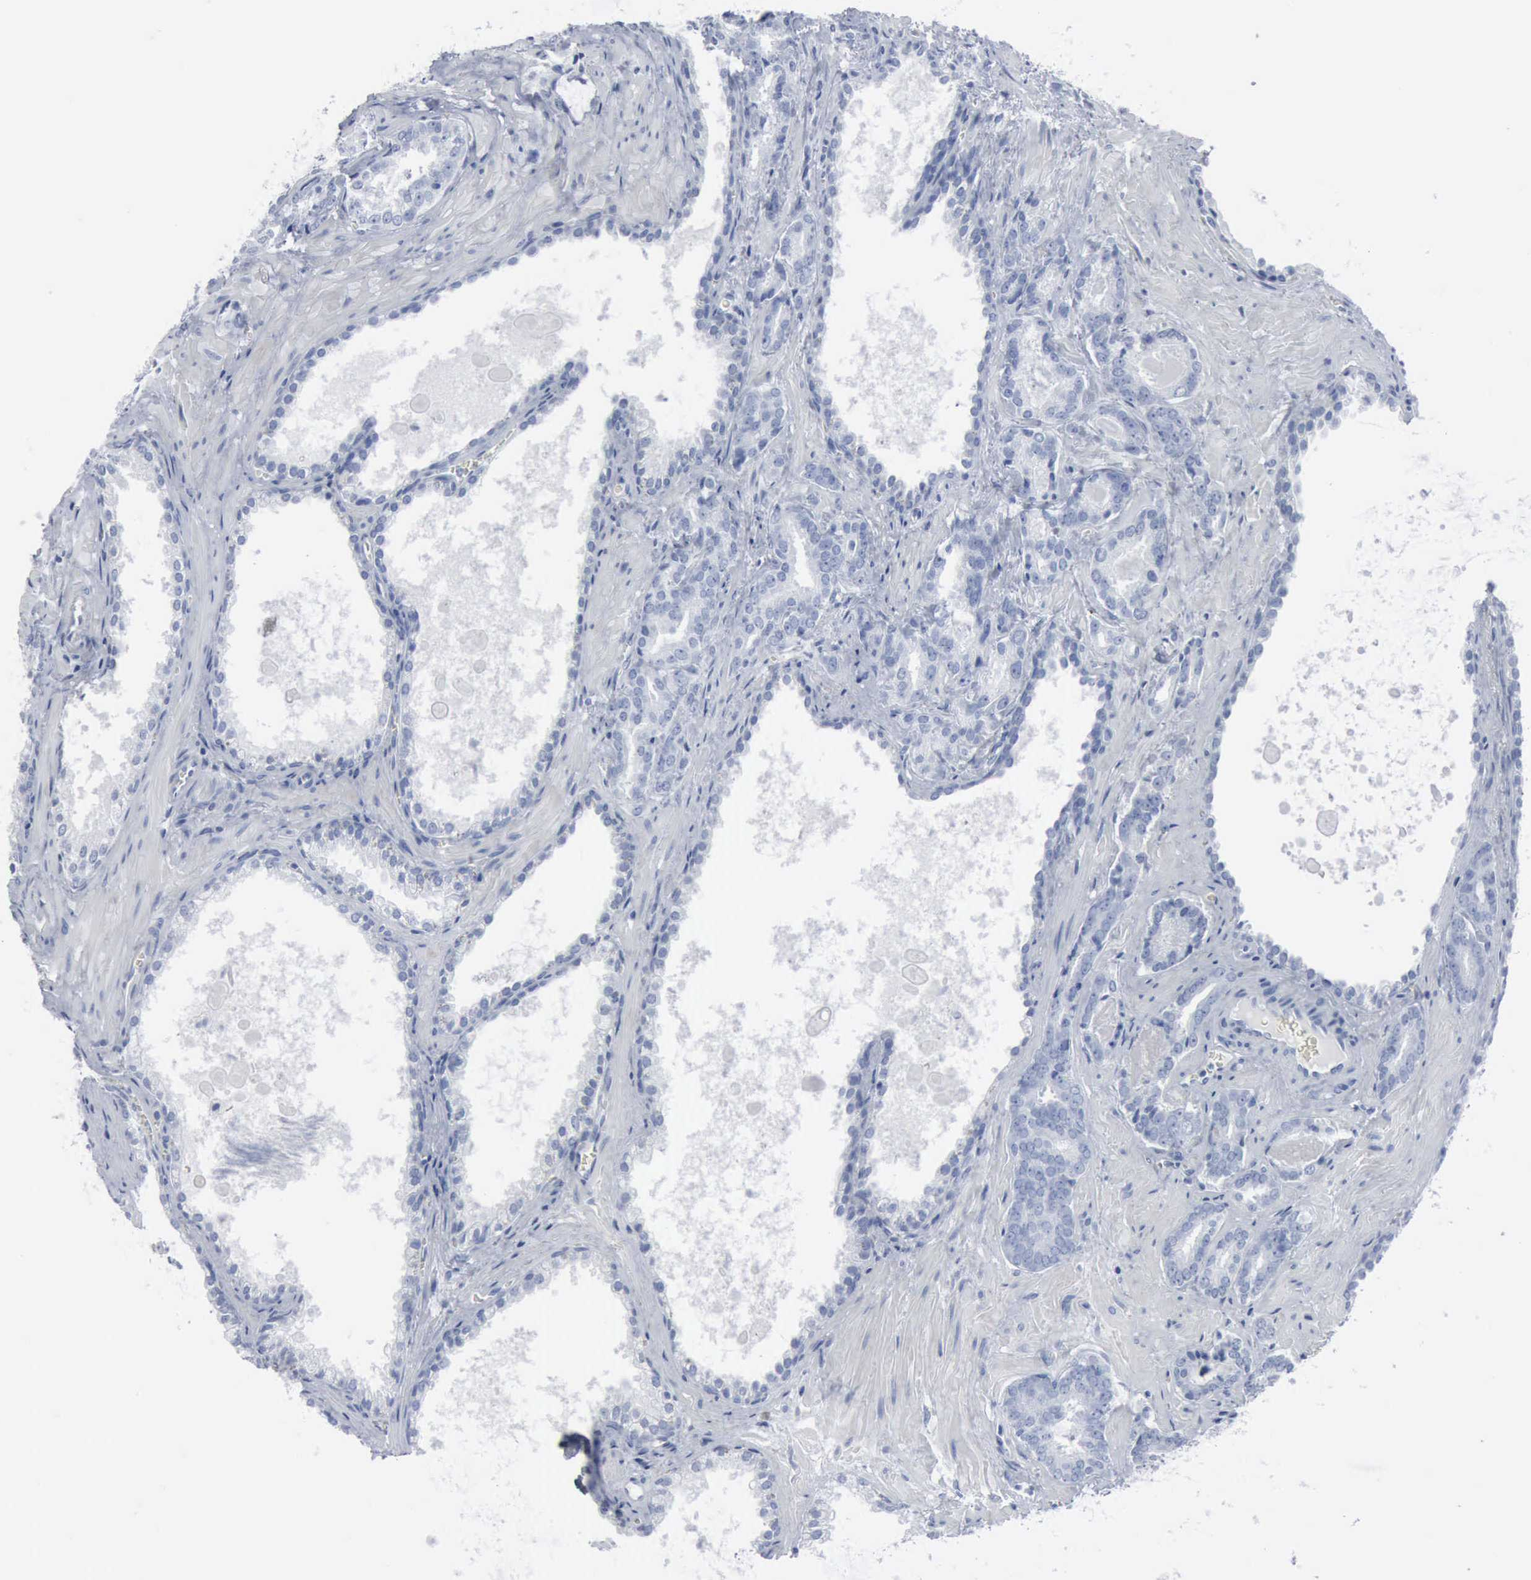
{"staining": {"intensity": "negative", "quantity": "none", "location": "none"}, "tissue": "prostate cancer", "cell_type": "Tumor cells", "image_type": "cancer", "snomed": [{"axis": "morphology", "description": "Adenocarcinoma, Medium grade"}, {"axis": "topography", "description": "Prostate"}], "caption": "Human adenocarcinoma (medium-grade) (prostate) stained for a protein using immunohistochemistry (IHC) exhibits no positivity in tumor cells.", "gene": "DMD", "patient": {"sex": "male", "age": 64}}